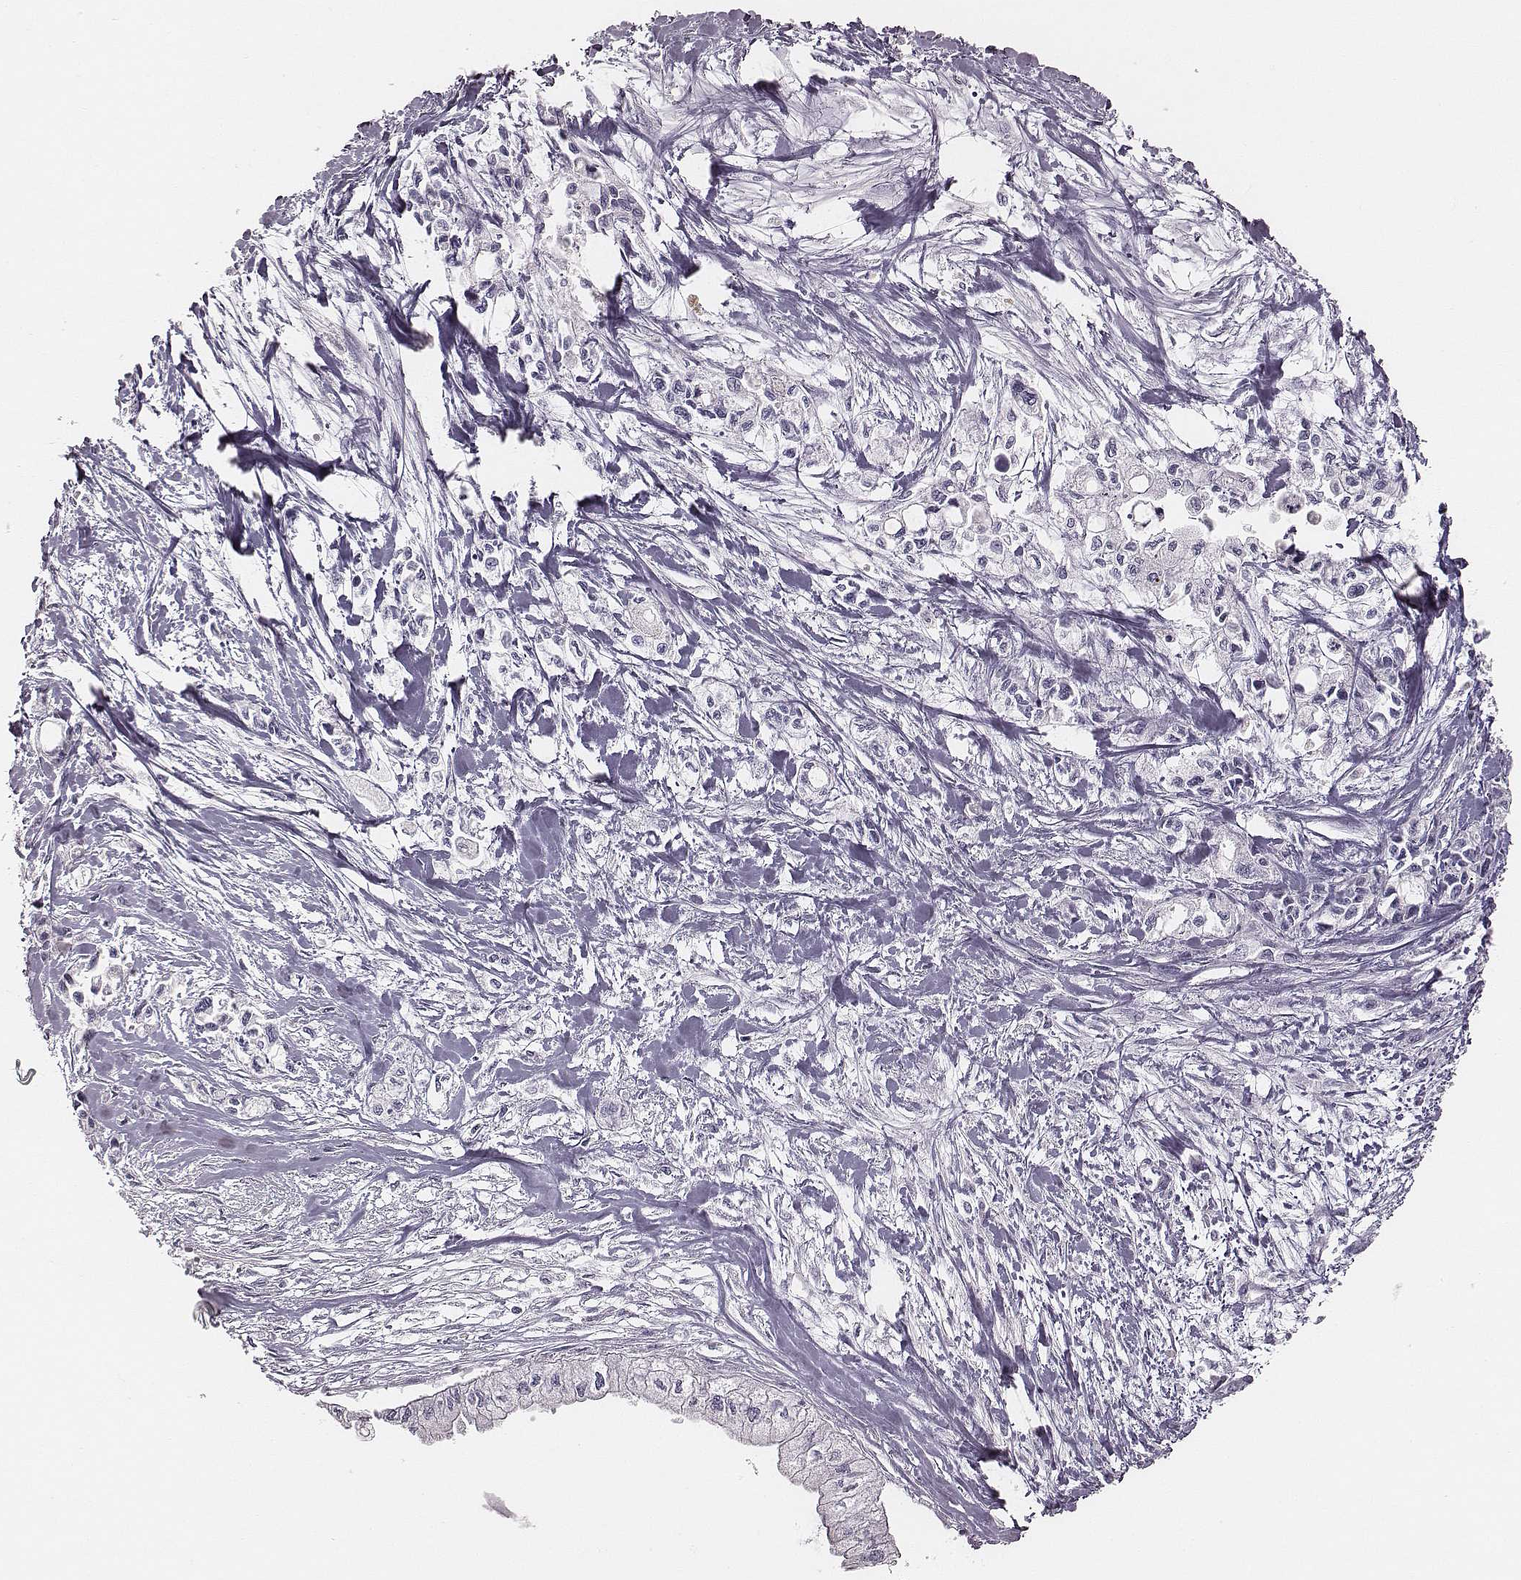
{"staining": {"intensity": "negative", "quantity": "none", "location": "none"}, "tissue": "pancreatic cancer", "cell_type": "Tumor cells", "image_type": "cancer", "snomed": [{"axis": "morphology", "description": "Adenocarcinoma, NOS"}, {"axis": "topography", "description": "Pancreas"}], "caption": "An IHC photomicrograph of pancreatic cancer (adenocarcinoma) is shown. There is no staining in tumor cells of pancreatic cancer (adenocarcinoma).", "gene": "ZNF365", "patient": {"sex": "female", "age": 61}}